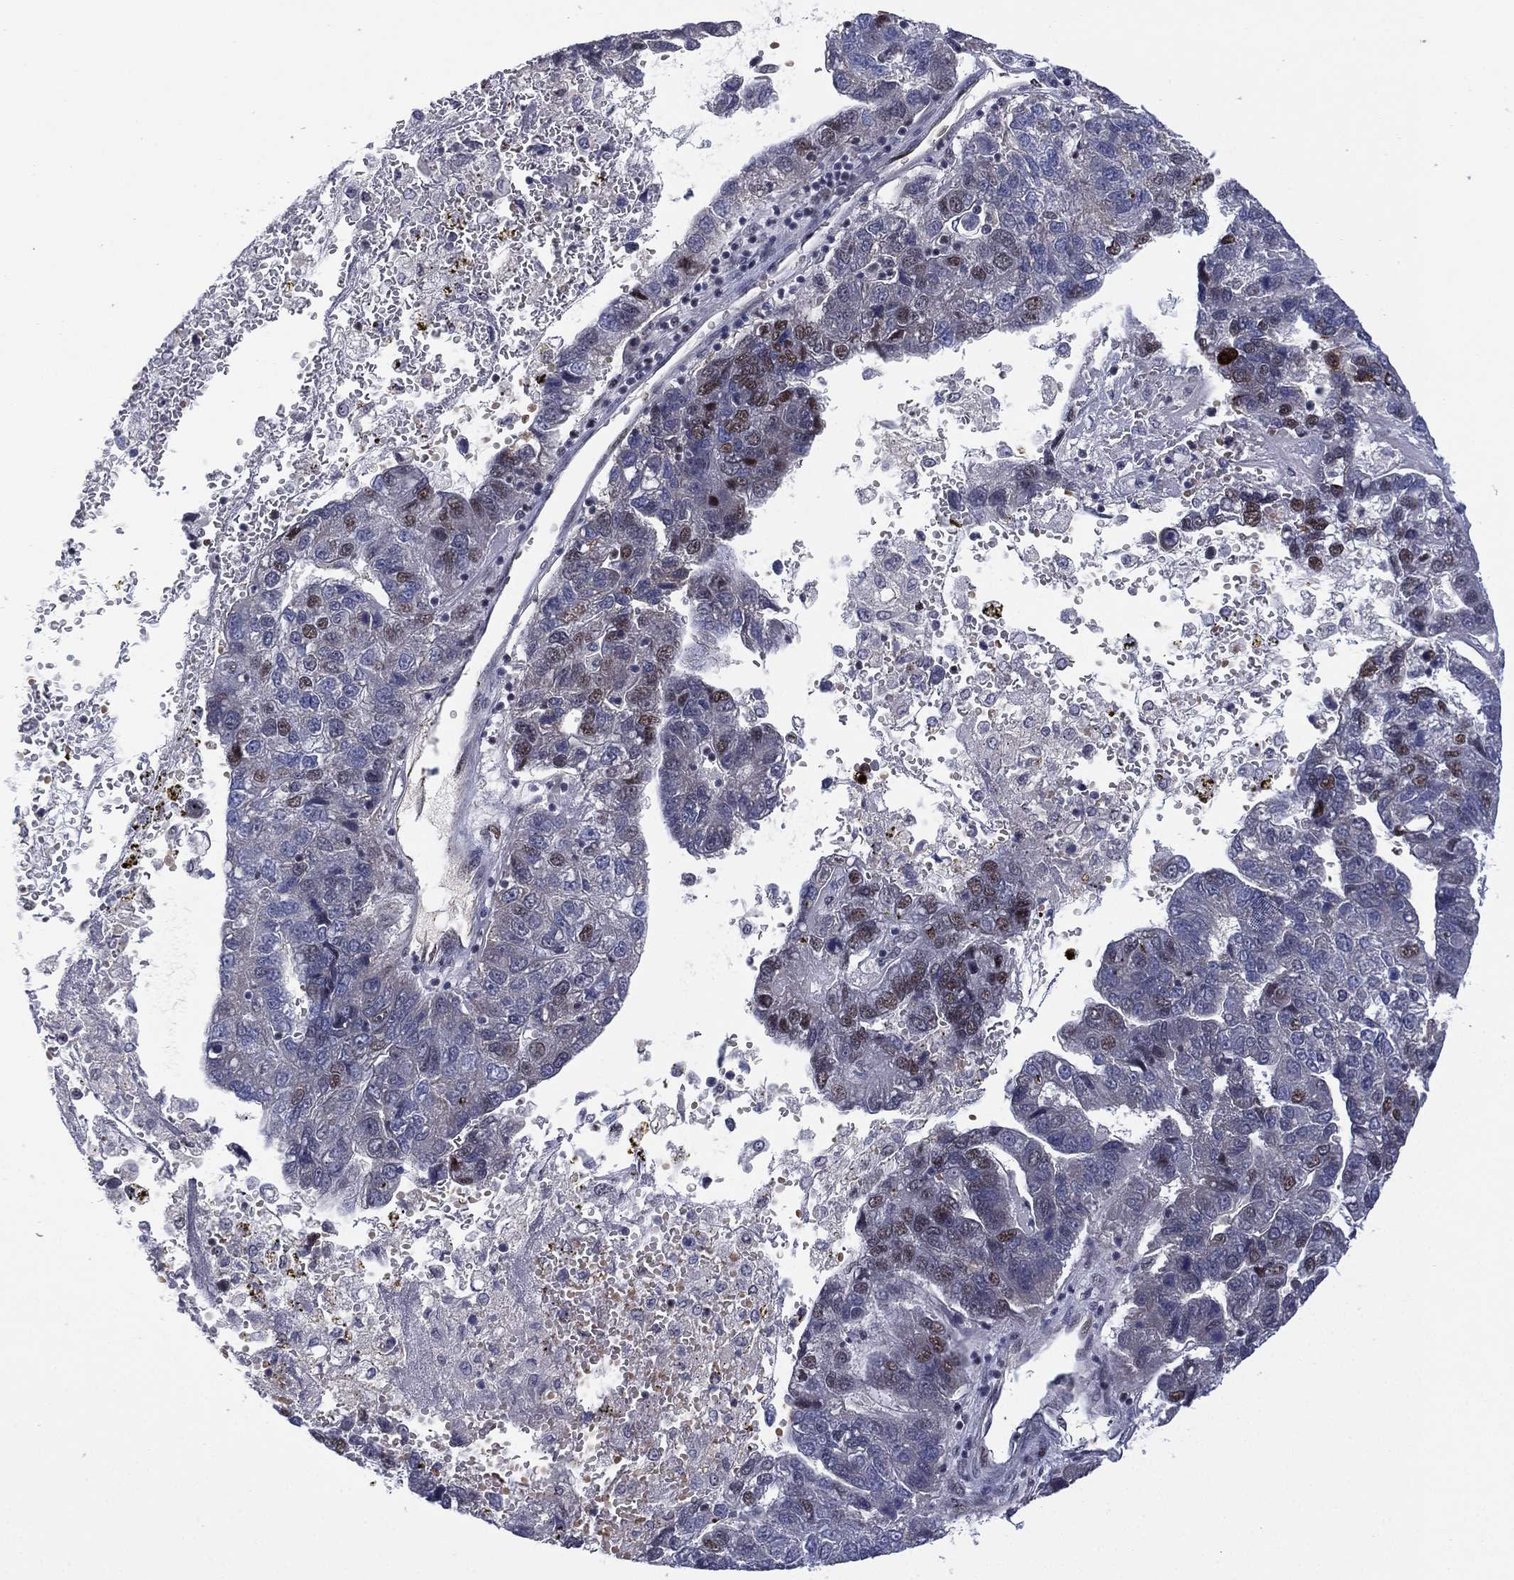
{"staining": {"intensity": "moderate", "quantity": "<25%", "location": "nuclear"}, "tissue": "pancreatic cancer", "cell_type": "Tumor cells", "image_type": "cancer", "snomed": [{"axis": "morphology", "description": "Adenocarcinoma, NOS"}, {"axis": "topography", "description": "Pancreas"}], "caption": "The image exhibits a brown stain indicating the presence of a protein in the nuclear of tumor cells in pancreatic cancer (adenocarcinoma).", "gene": "GSE1", "patient": {"sex": "female", "age": 61}}